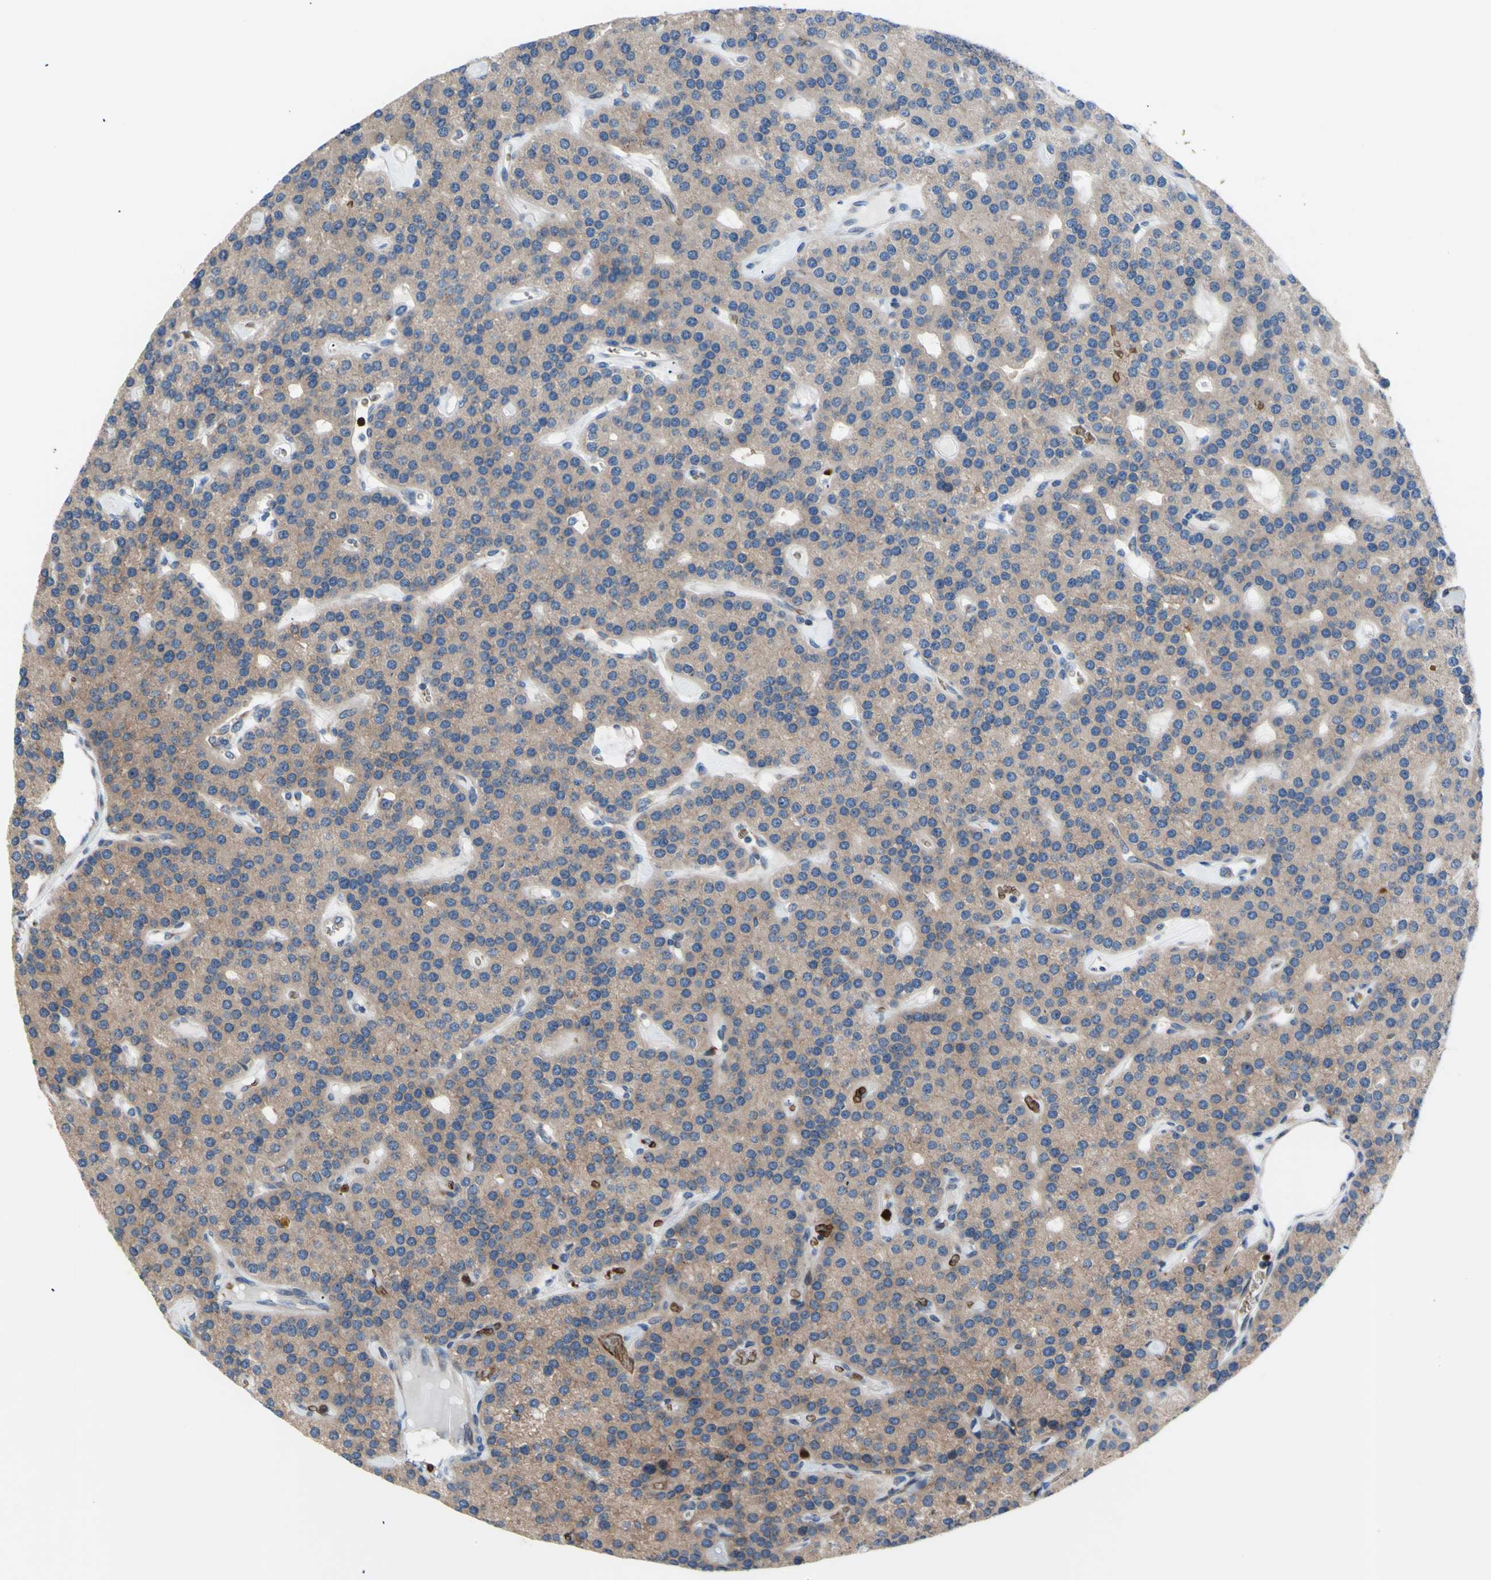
{"staining": {"intensity": "strong", "quantity": ">75%", "location": "cytoplasmic/membranous,nuclear"}, "tissue": "parathyroid gland", "cell_type": "Glandular cells", "image_type": "normal", "snomed": [{"axis": "morphology", "description": "Normal tissue, NOS"}, {"axis": "morphology", "description": "Adenoma, NOS"}, {"axis": "topography", "description": "Parathyroid gland"}], "caption": "This is an image of IHC staining of unremarkable parathyroid gland, which shows strong staining in the cytoplasmic/membranous,nuclear of glandular cells.", "gene": "USP9X", "patient": {"sex": "female", "age": 86}}